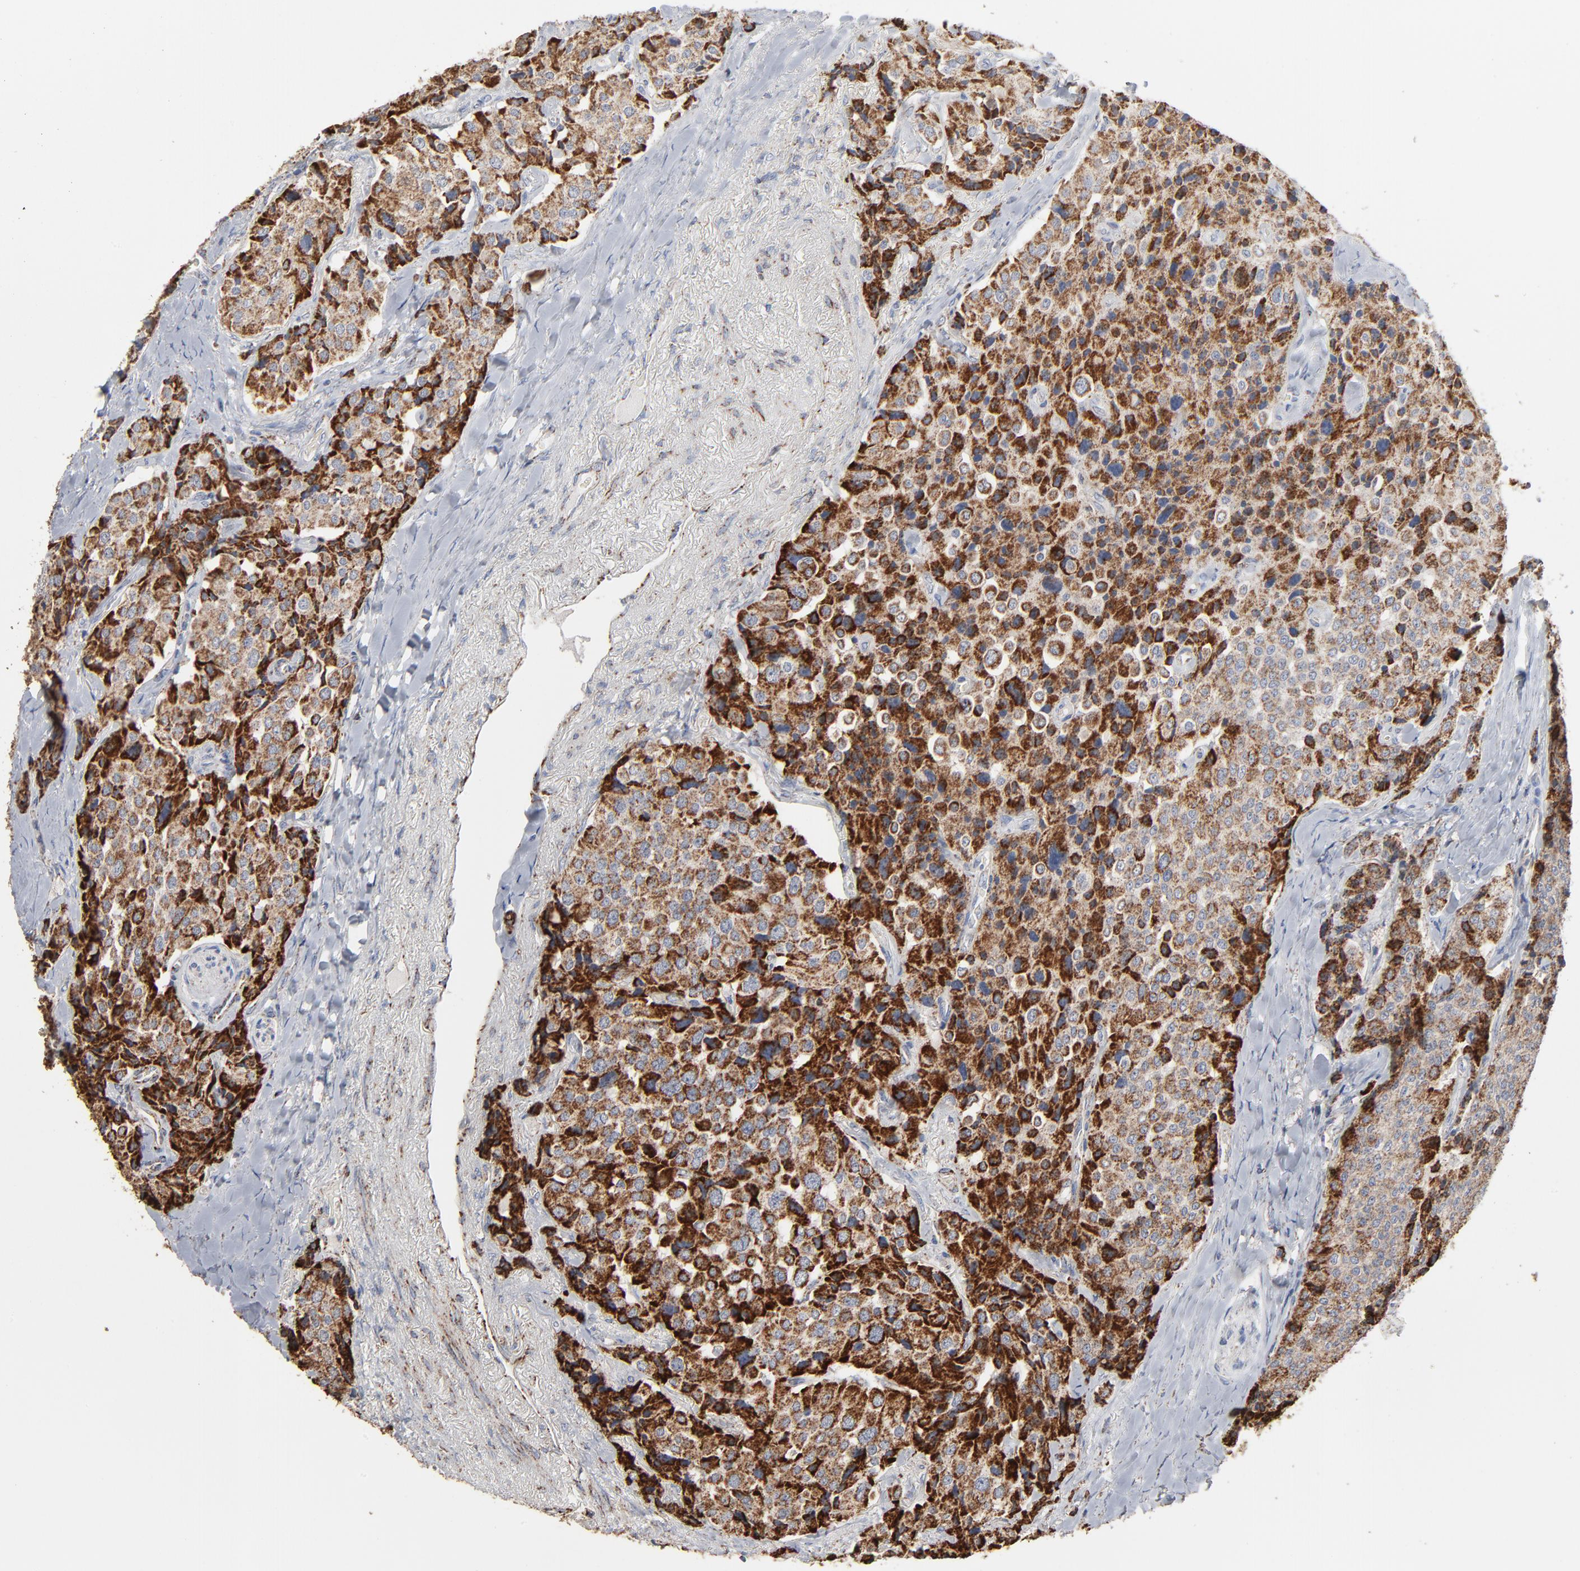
{"staining": {"intensity": "strong", "quantity": ">75%", "location": "cytoplasmic/membranous"}, "tissue": "carcinoid", "cell_type": "Tumor cells", "image_type": "cancer", "snomed": [{"axis": "morphology", "description": "Carcinoid, malignant, NOS"}, {"axis": "topography", "description": "Colon"}], "caption": "Immunohistochemistry (IHC) of human carcinoid (malignant) shows high levels of strong cytoplasmic/membranous positivity in about >75% of tumor cells. Using DAB (brown) and hematoxylin (blue) stains, captured at high magnification using brightfield microscopy.", "gene": "UQCRC1", "patient": {"sex": "female", "age": 61}}